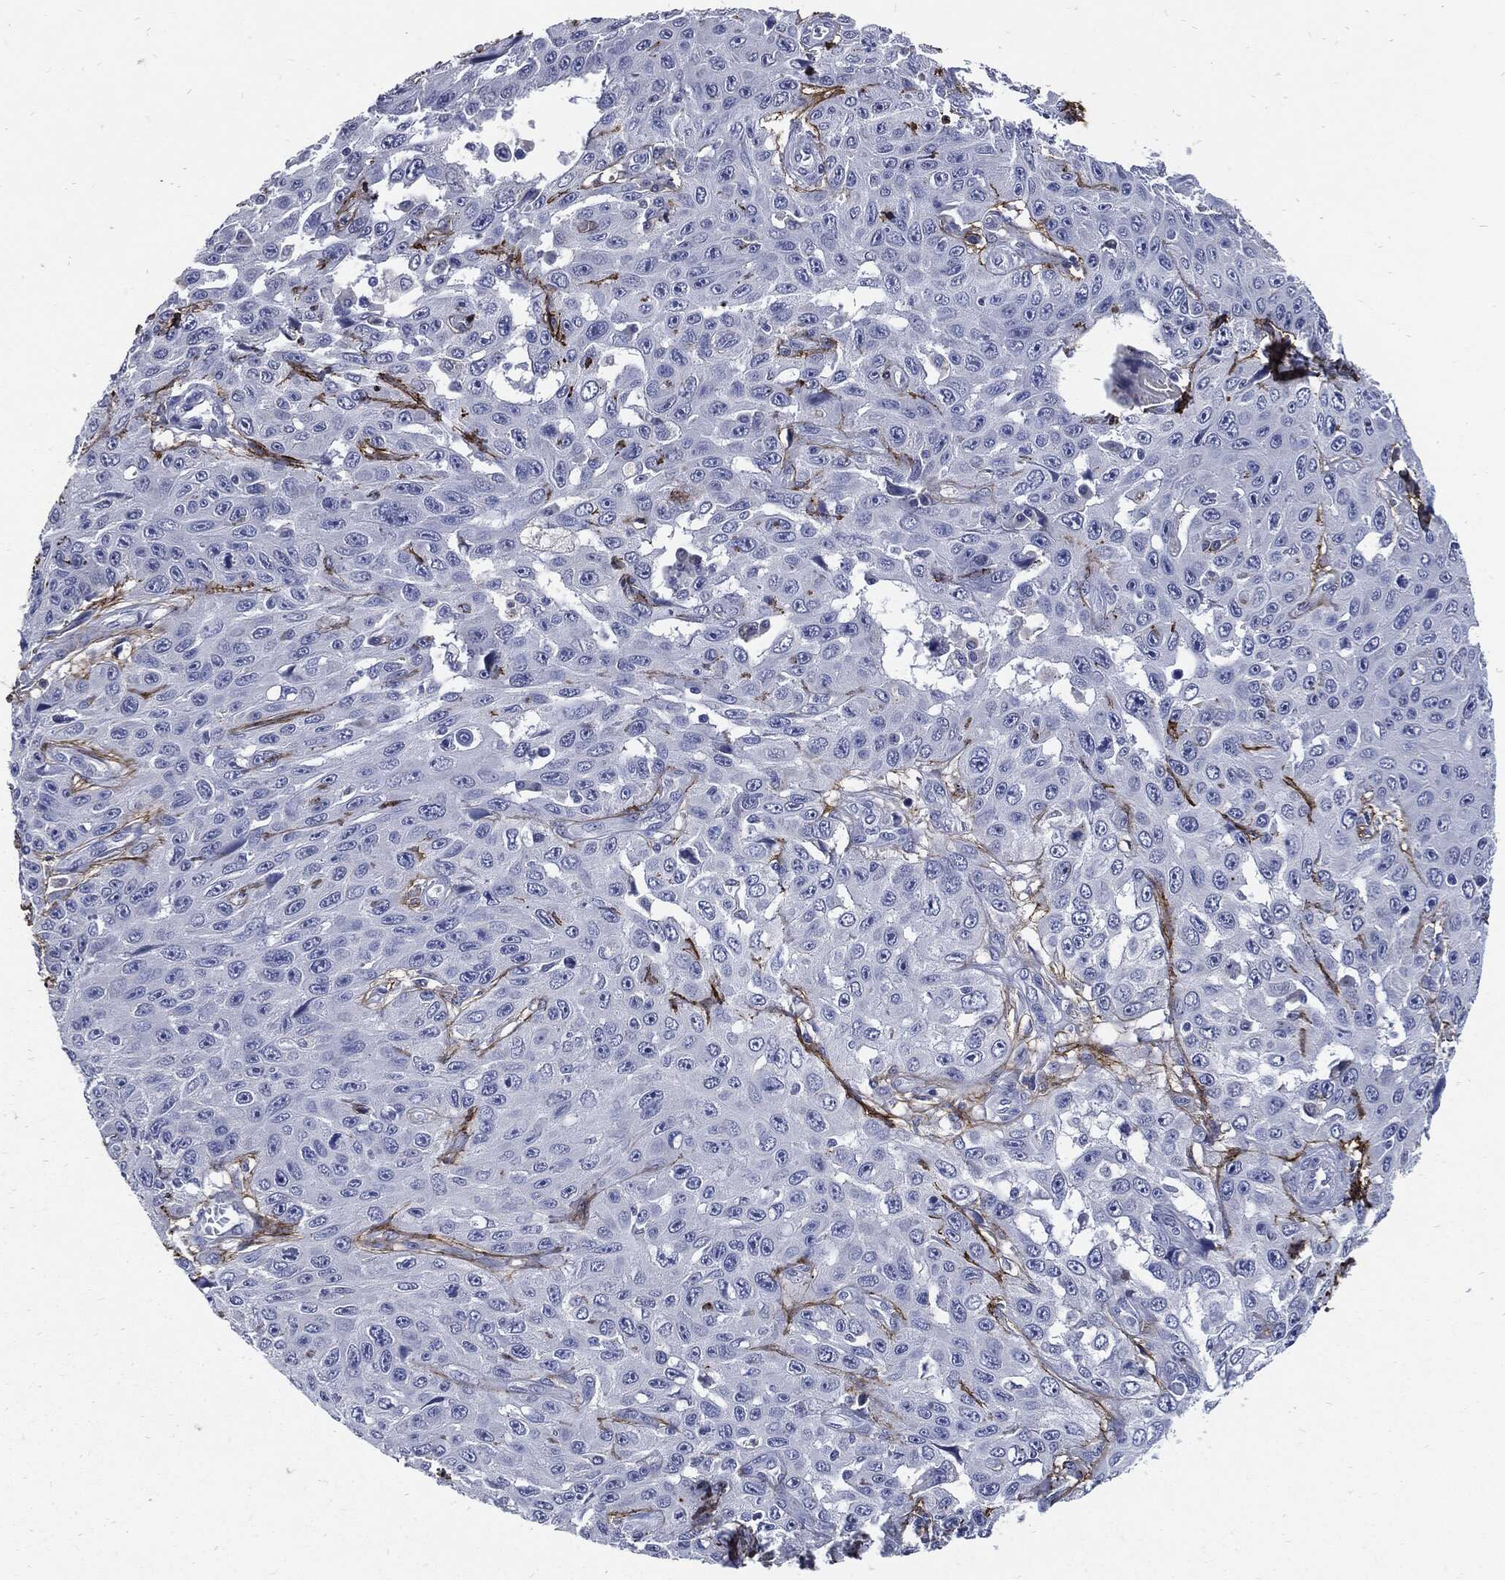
{"staining": {"intensity": "negative", "quantity": "none", "location": "none"}, "tissue": "skin cancer", "cell_type": "Tumor cells", "image_type": "cancer", "snomed": [{"axis": "morphology", "description": "Squamous cell carcinoma, NOS"}, {"axis": "topography", "description": "Skin"}], "caption": "Squamous cell carcinoma (skin) stained for a protein using immunohistochemistry displays no staining tumor cells.", "gene": "FBN1", "patient": {"sex": "male", "age": 82}}